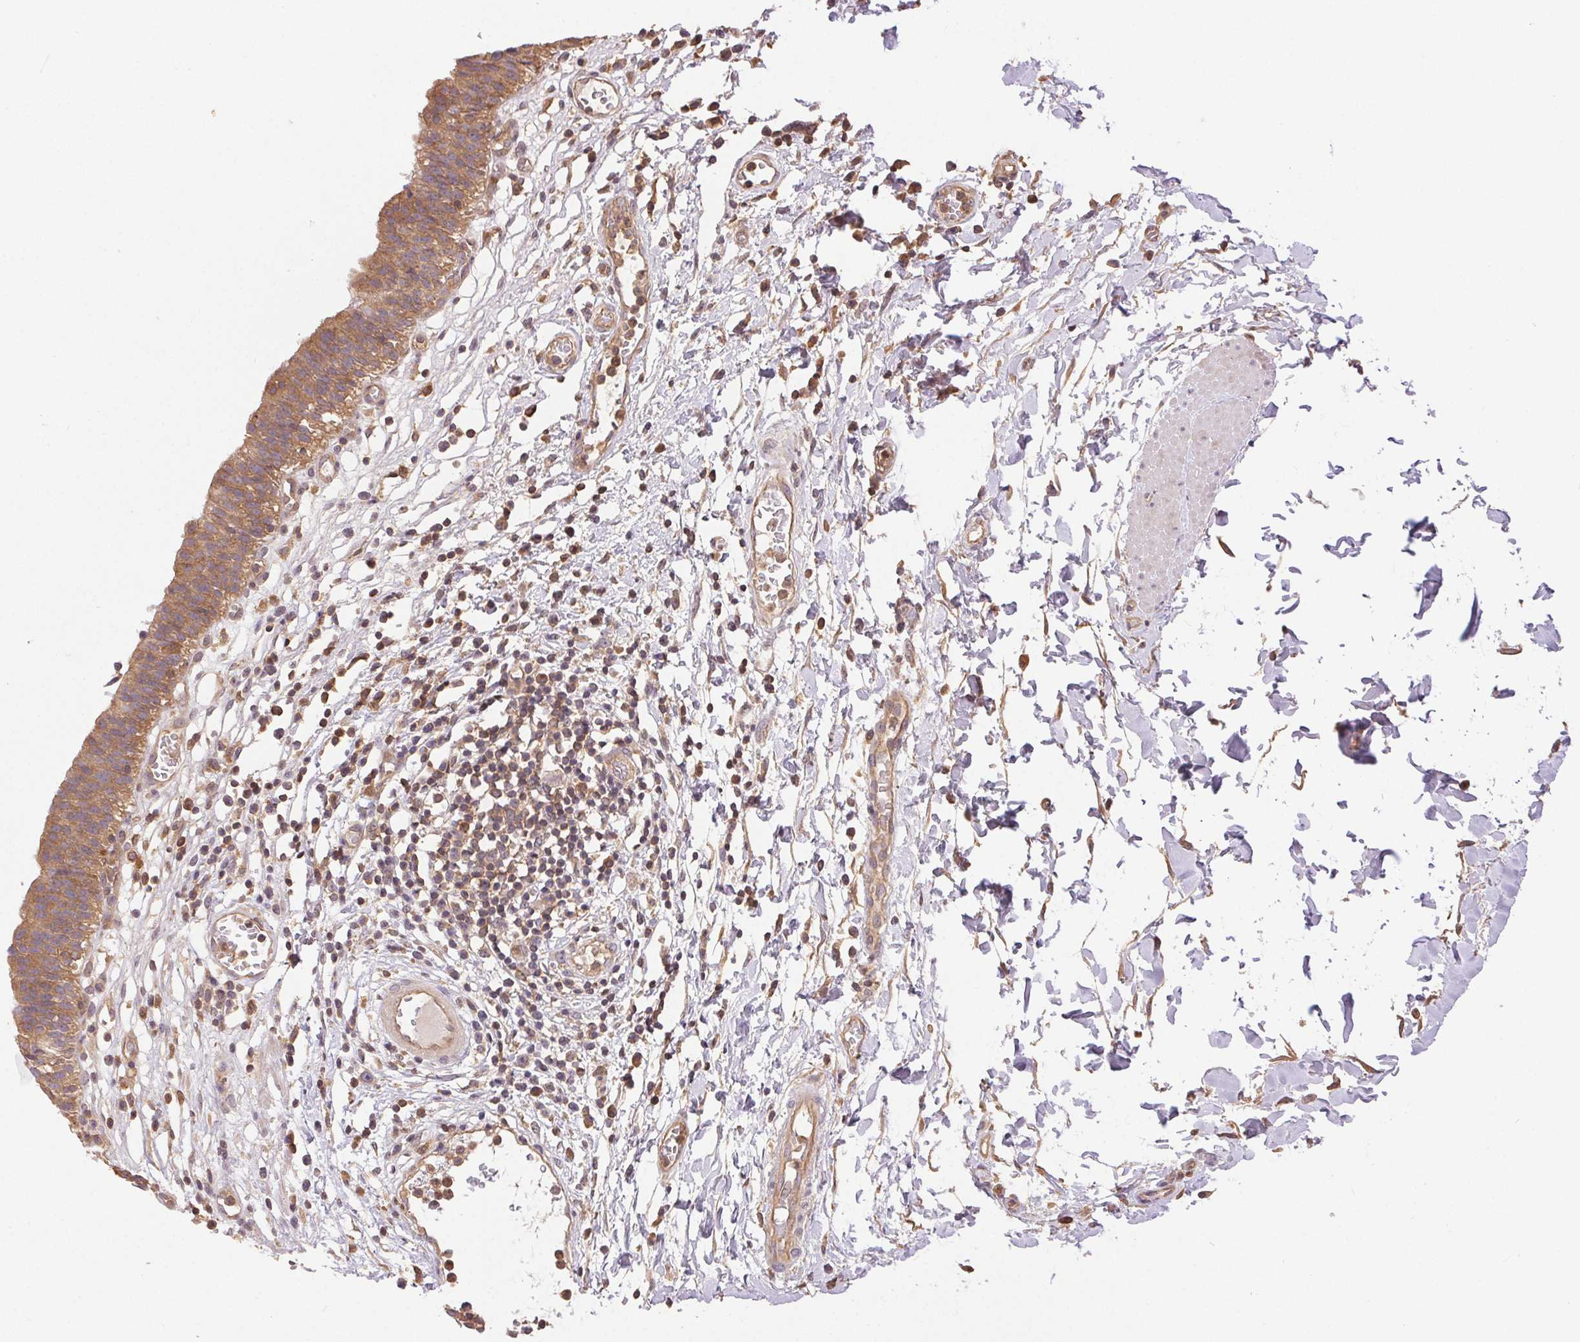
{"staining": {"intensity": "moderate", "quantity": ">75%", "location": "cytoplasmic/membranous"}, "tissue": "urinary bladder", "cell_type": "Urothelial cells", "image_type": "normal", "snomed": [{"axis": "morphology", "description": "Normal tissue, NOS"}, {"axis": "topography", "description": "Urinary bladder"}], "caption": "Urothelial cells exhibit medium levels of moderate cytoplasmic/membranous positivity in about >75% of cells in normal human urinary bladder. Using DAB (brown) and hematoxylin (blue) stains, captured at high magnification using brightfield microscopy.", "gene": "GDI1", "patient": {"sex": "male", "age": 64}}